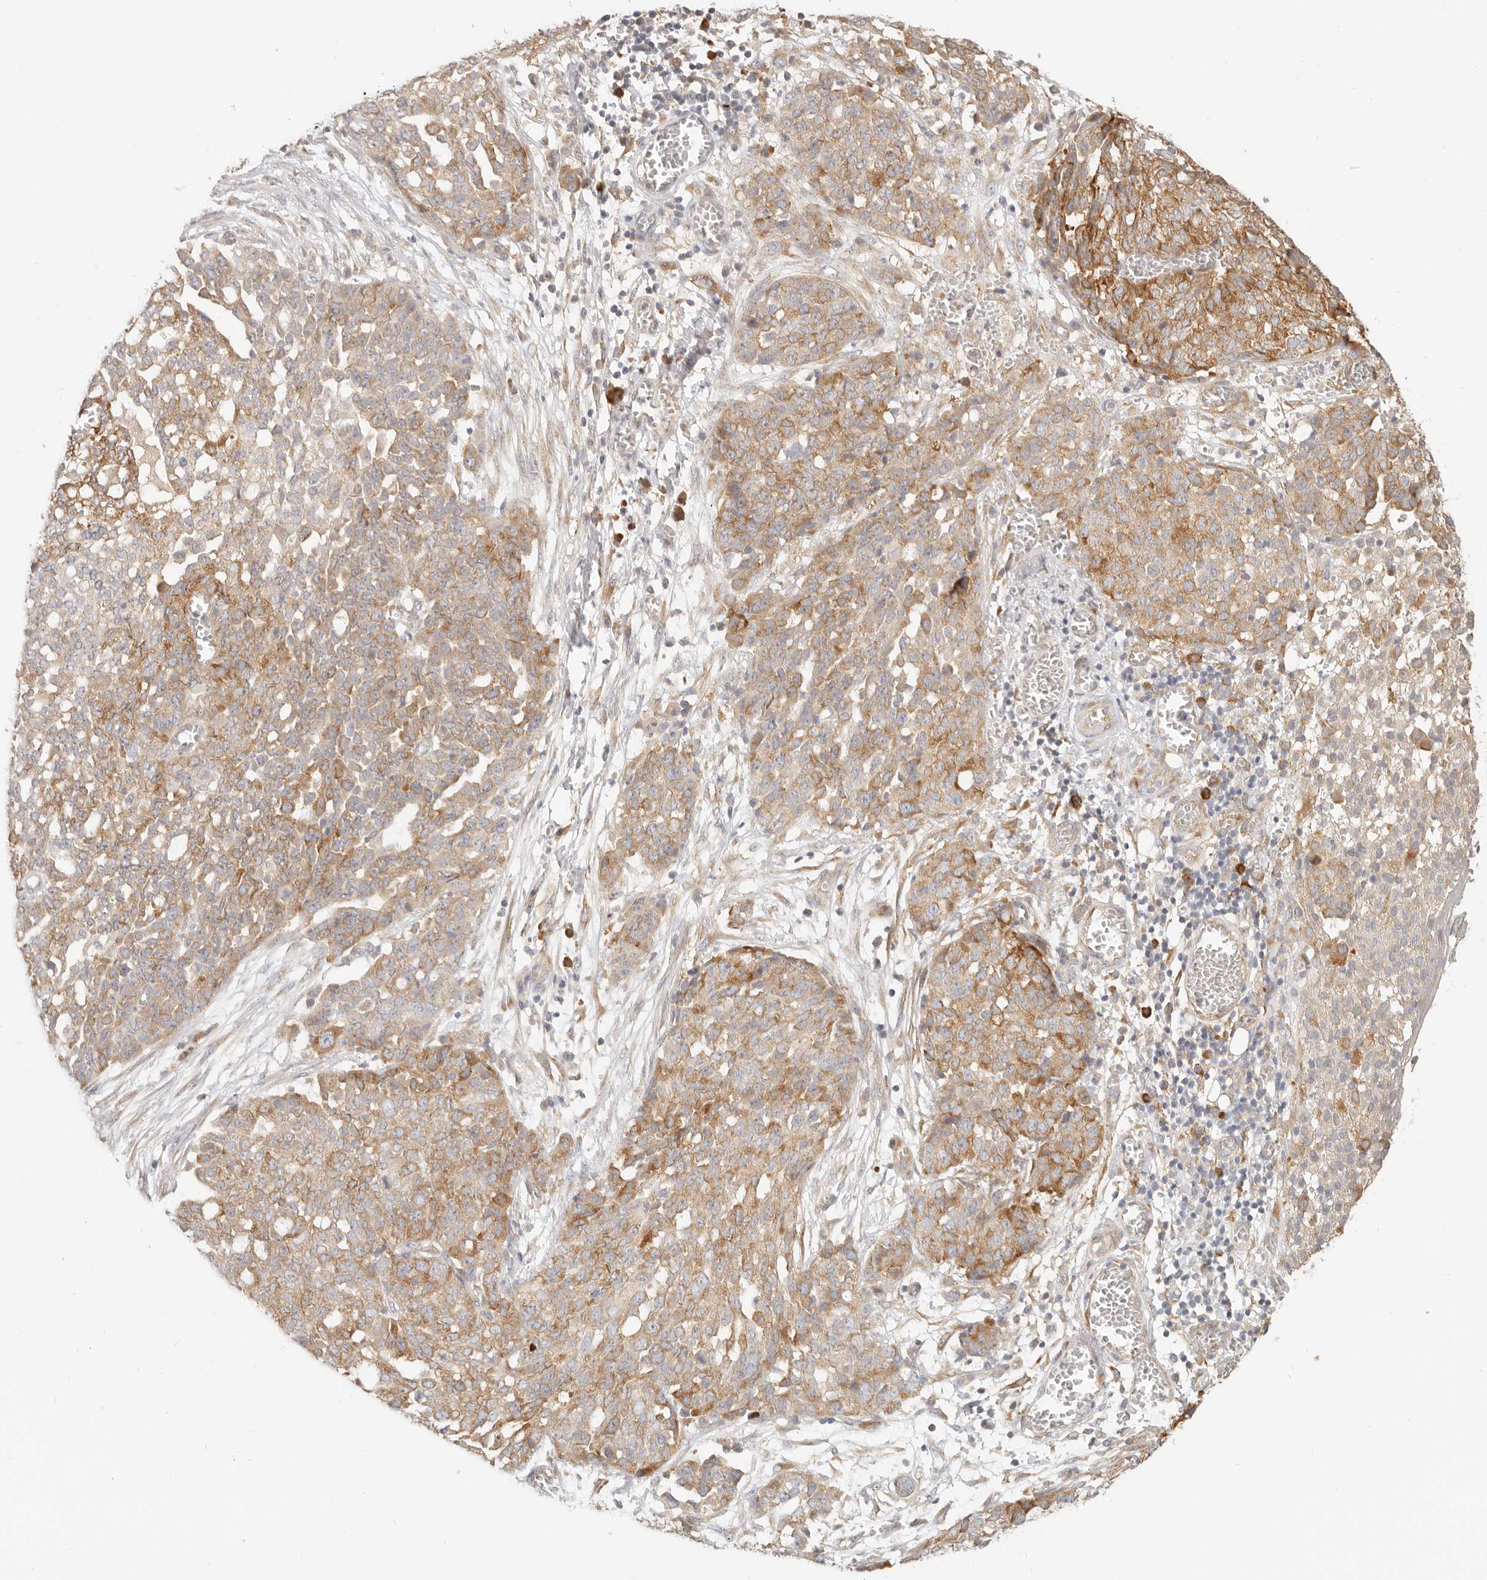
{"staining": {"intensity": "moderate", "quantity": ">75%", "location": "cytoplasmic/membranous"}, "tissue": "ovarian cancer", "cell_type": "Tumor cells", "image_type": "cancer", "snomed": [{"axis": "morphology", "description": "Cystadenocarcinoma, serous, NOS"}, {"axis": "topography", "description": "Soft tissue"}, {"axis": "topography", "description": "Ovary"}], "caption": "Protein expression analysis of ovarian cancer displays moderate cytoplasmic/membranous positivity in about >75% of tumor cells.", "gene": "PABPC4", "patient": {"sex": "female", "age": 57}}